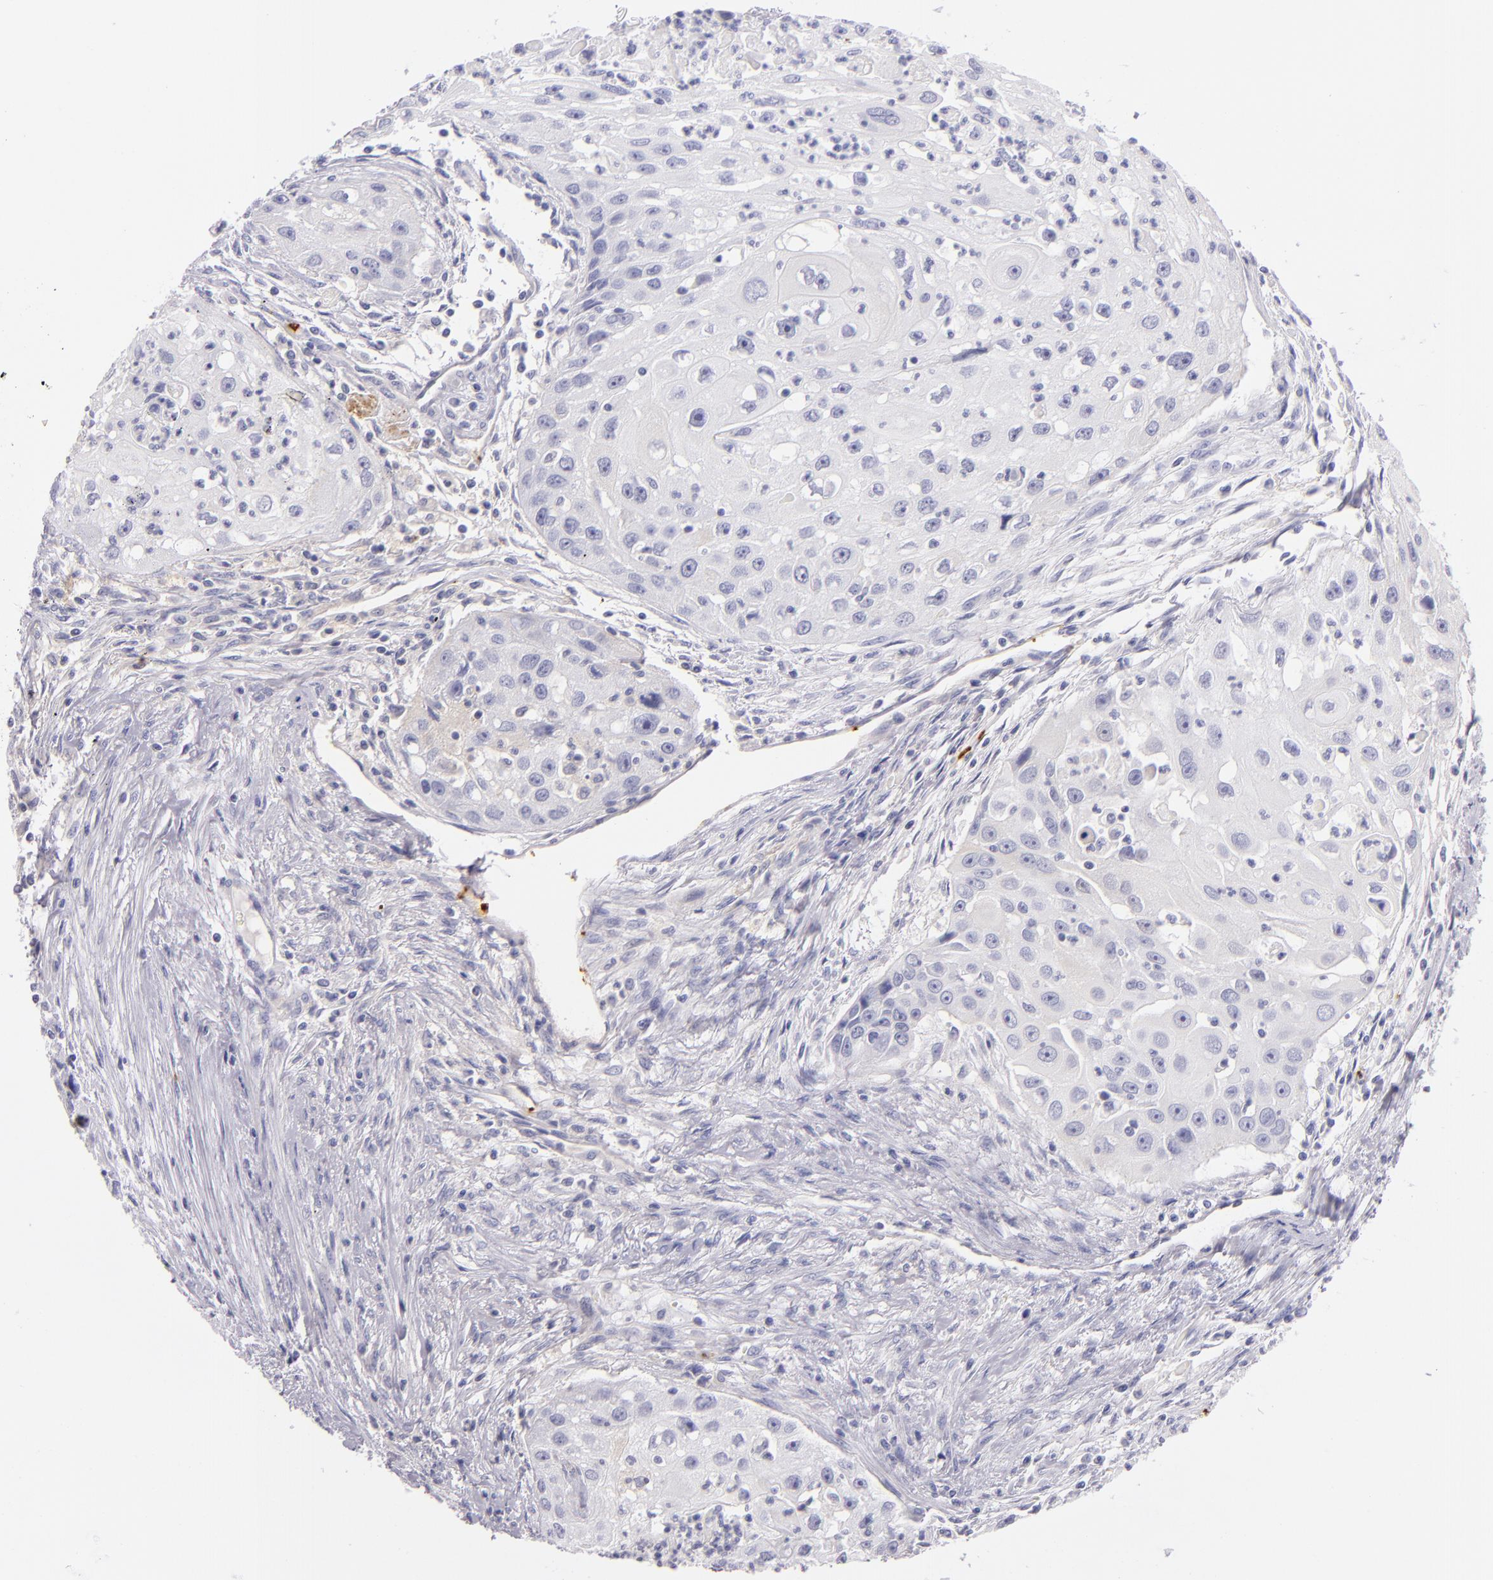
{"staining": {"intensity": "negative", "quantity": "none", "location": "none"}, "tissue": "head and neck cancer", "cell_type": "Tumor cells", "image_type": "cancer", "snomed": [{"axis": "morphology", "description": "Squamous cell carcinoma, NOS"}, {"axis": "topography", "description": "Head-Neck"}], "caption": "DAB (3,3'-diaminobenzidine) immunohistochemical staining of squamous cell carcinoma (head and neck) displays no significant staining in tumor cells.", "gene": "GP1BA", "patient": {"sex": "male", "age": 64}}